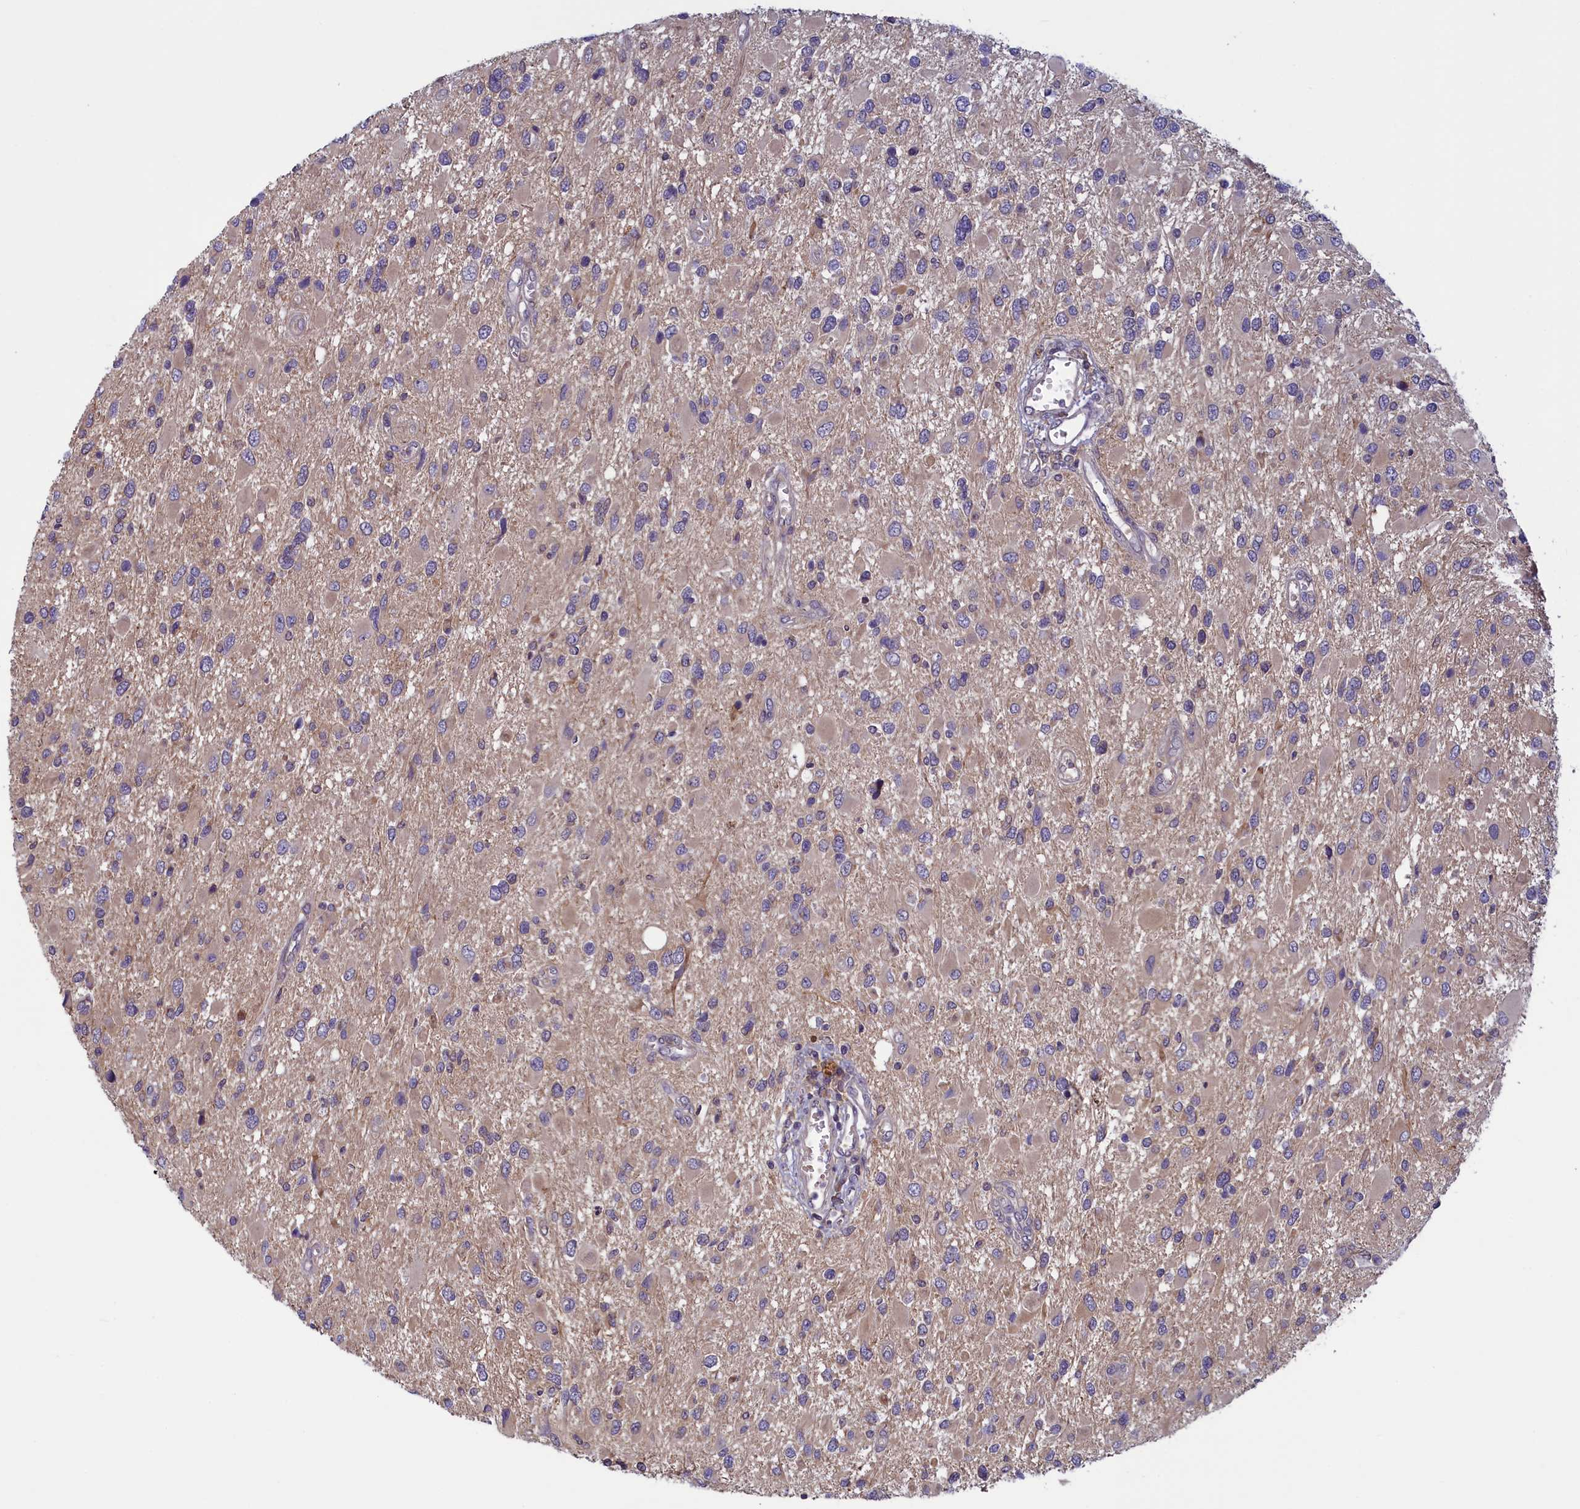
{"staining": {"intensity": "weak", "quantity": "<25%", "location": "cytoplasmic/membranous"}, "tissue": "glioma", "cell_type": "Tumor cells", "image_type": "cancer", "snomed": [{"axis": "morphology", "description": "Glioma, malignant, High grade"}, {"axis": "topography", "description": "Brain"}], "caption": "This is a histopathology image of IHC staining of malignant glioma (high-grade), which shows no expression in tumor cells.", "gene": "NUBP1", "patient": {"sex": "male", "age": 53}}